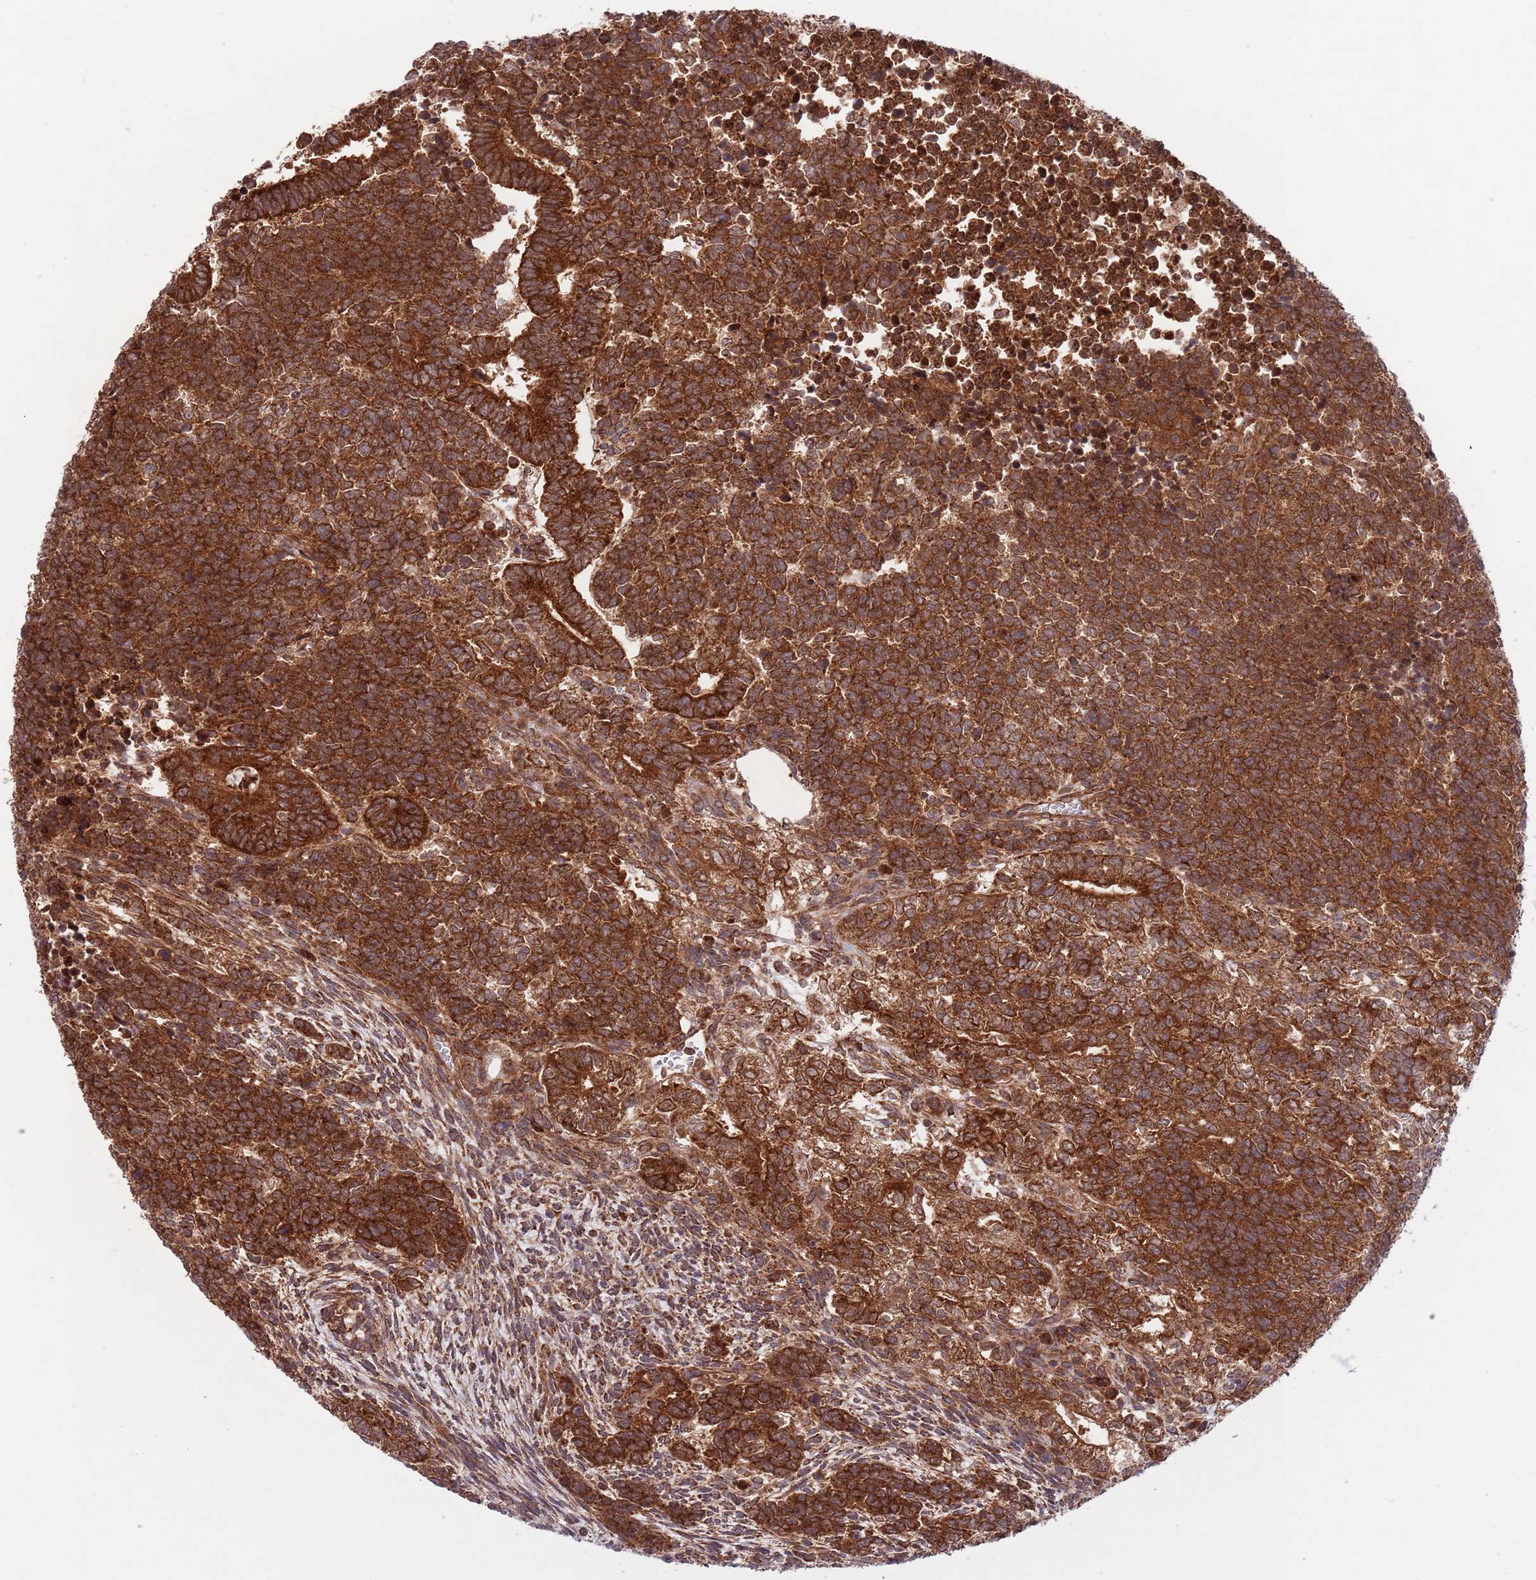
{"staining": {"intensity": "strong", "quantity": ">75%", "location": "cytoplasmic/membranous"}, "tissue": "testis cancer", "cell_type": "Tumor cells", "image_type": "cancer", "snomed": [{"axis": "morphology", "description": "Carcinoma, Embryonal, NOS"}, {"axis": "topography", "description": "Testis"}], "caption": "IHC of human embryonal carcinoma (testis) demonstrates high levels of strong cytoplasmic/membranous positivity in approximately >75% of tumor cells.", "gene": "MFNG", "patient": {"sex": "male", "age": 23}}